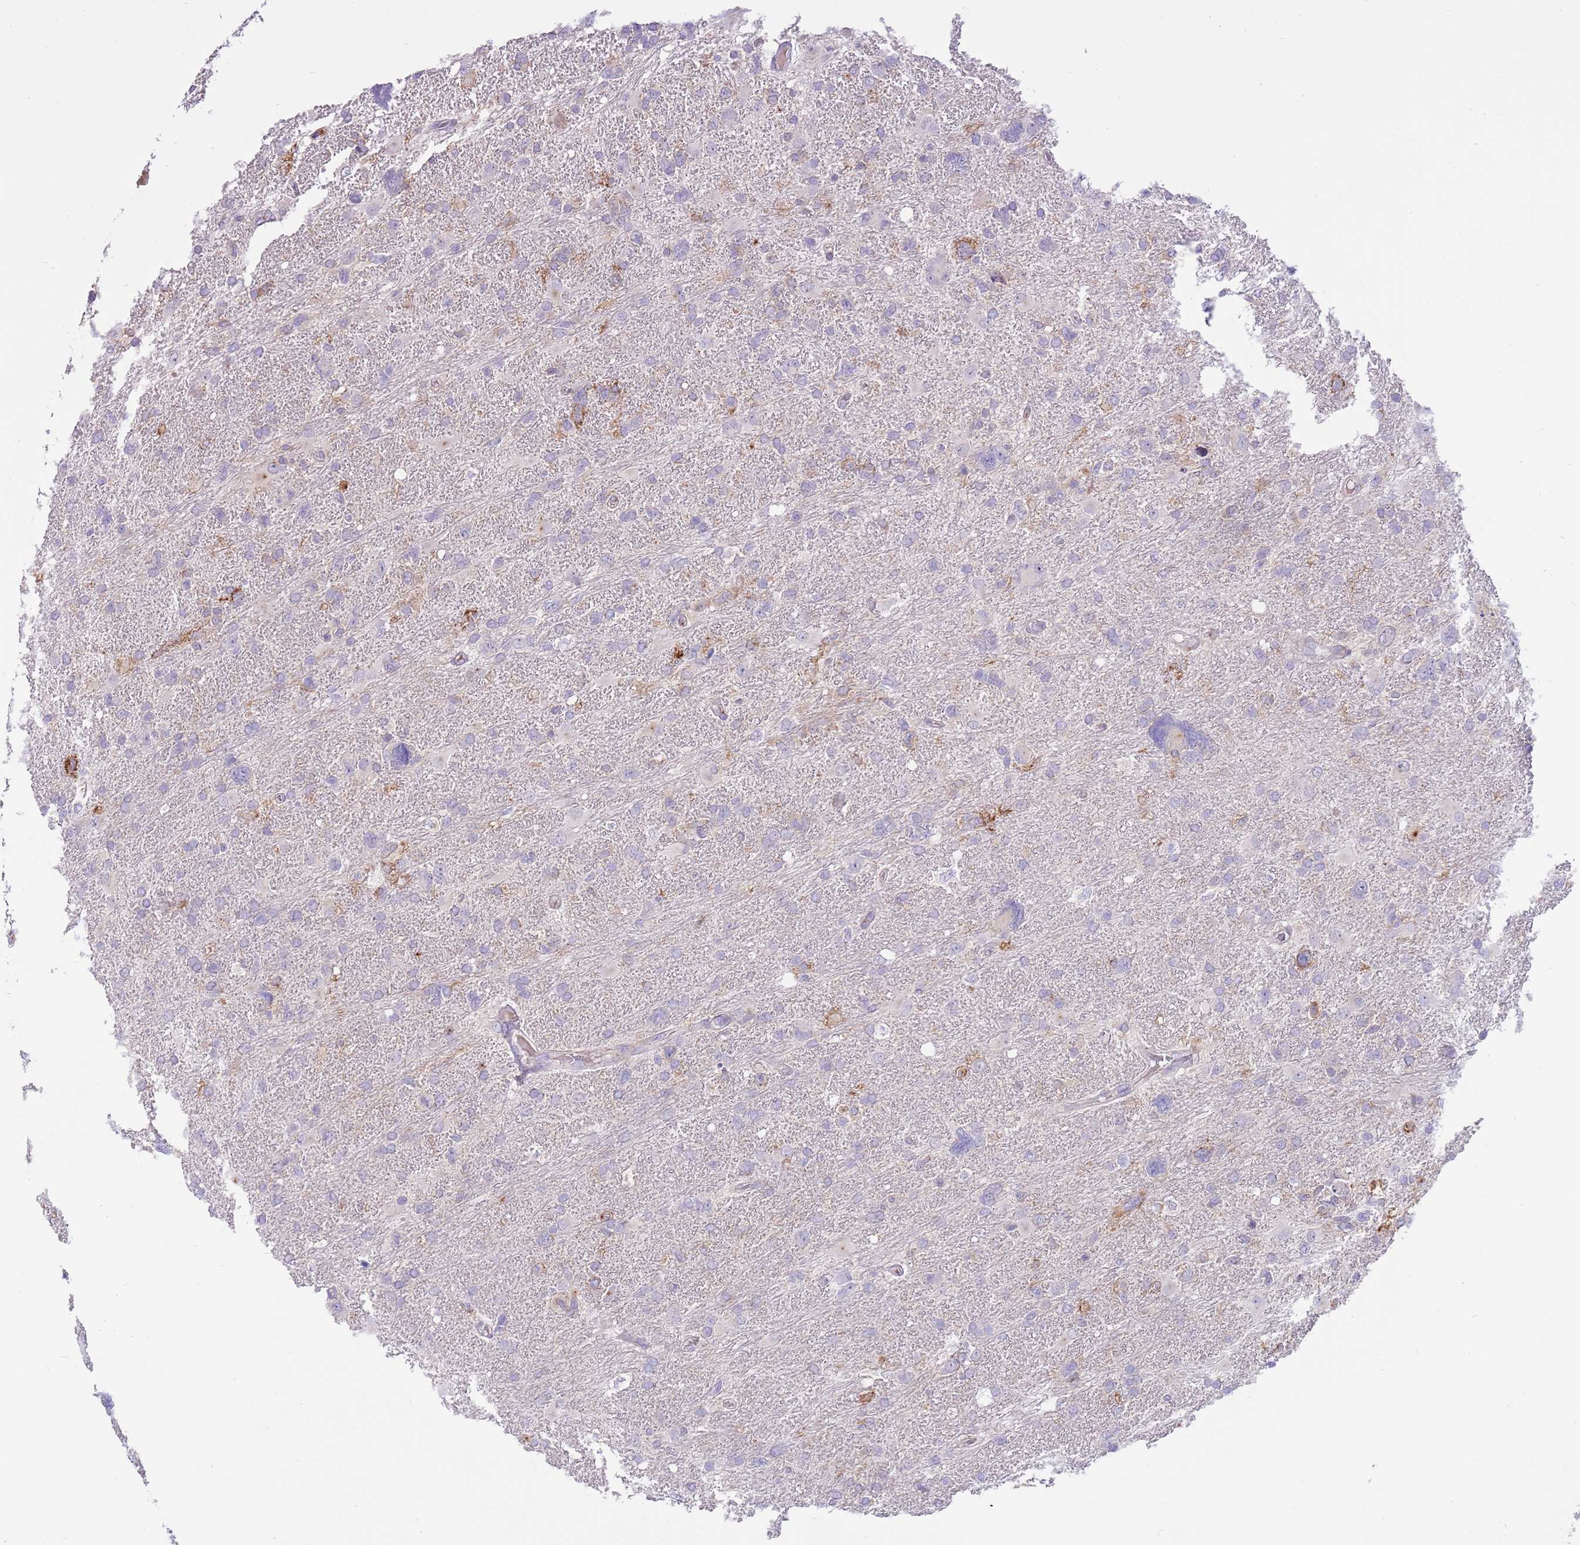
{"staining": {"intensity": "negative", "quantity": "none", "location": "none"}, "tissue": "glioma", "cell_type": "Tumor cells", "image_type": "cancer", "snomed": [{"axis": "morphology", "description": "Glioma, malignant, High grade"}, {"axis": "topography", "description": "Brain"}], "caption": "The histopathology image displays no staining of tumor cells in malignant glioma (high-grade).", "gene": "CFAP73", "patient": {"sex": "male", "age": 61}}